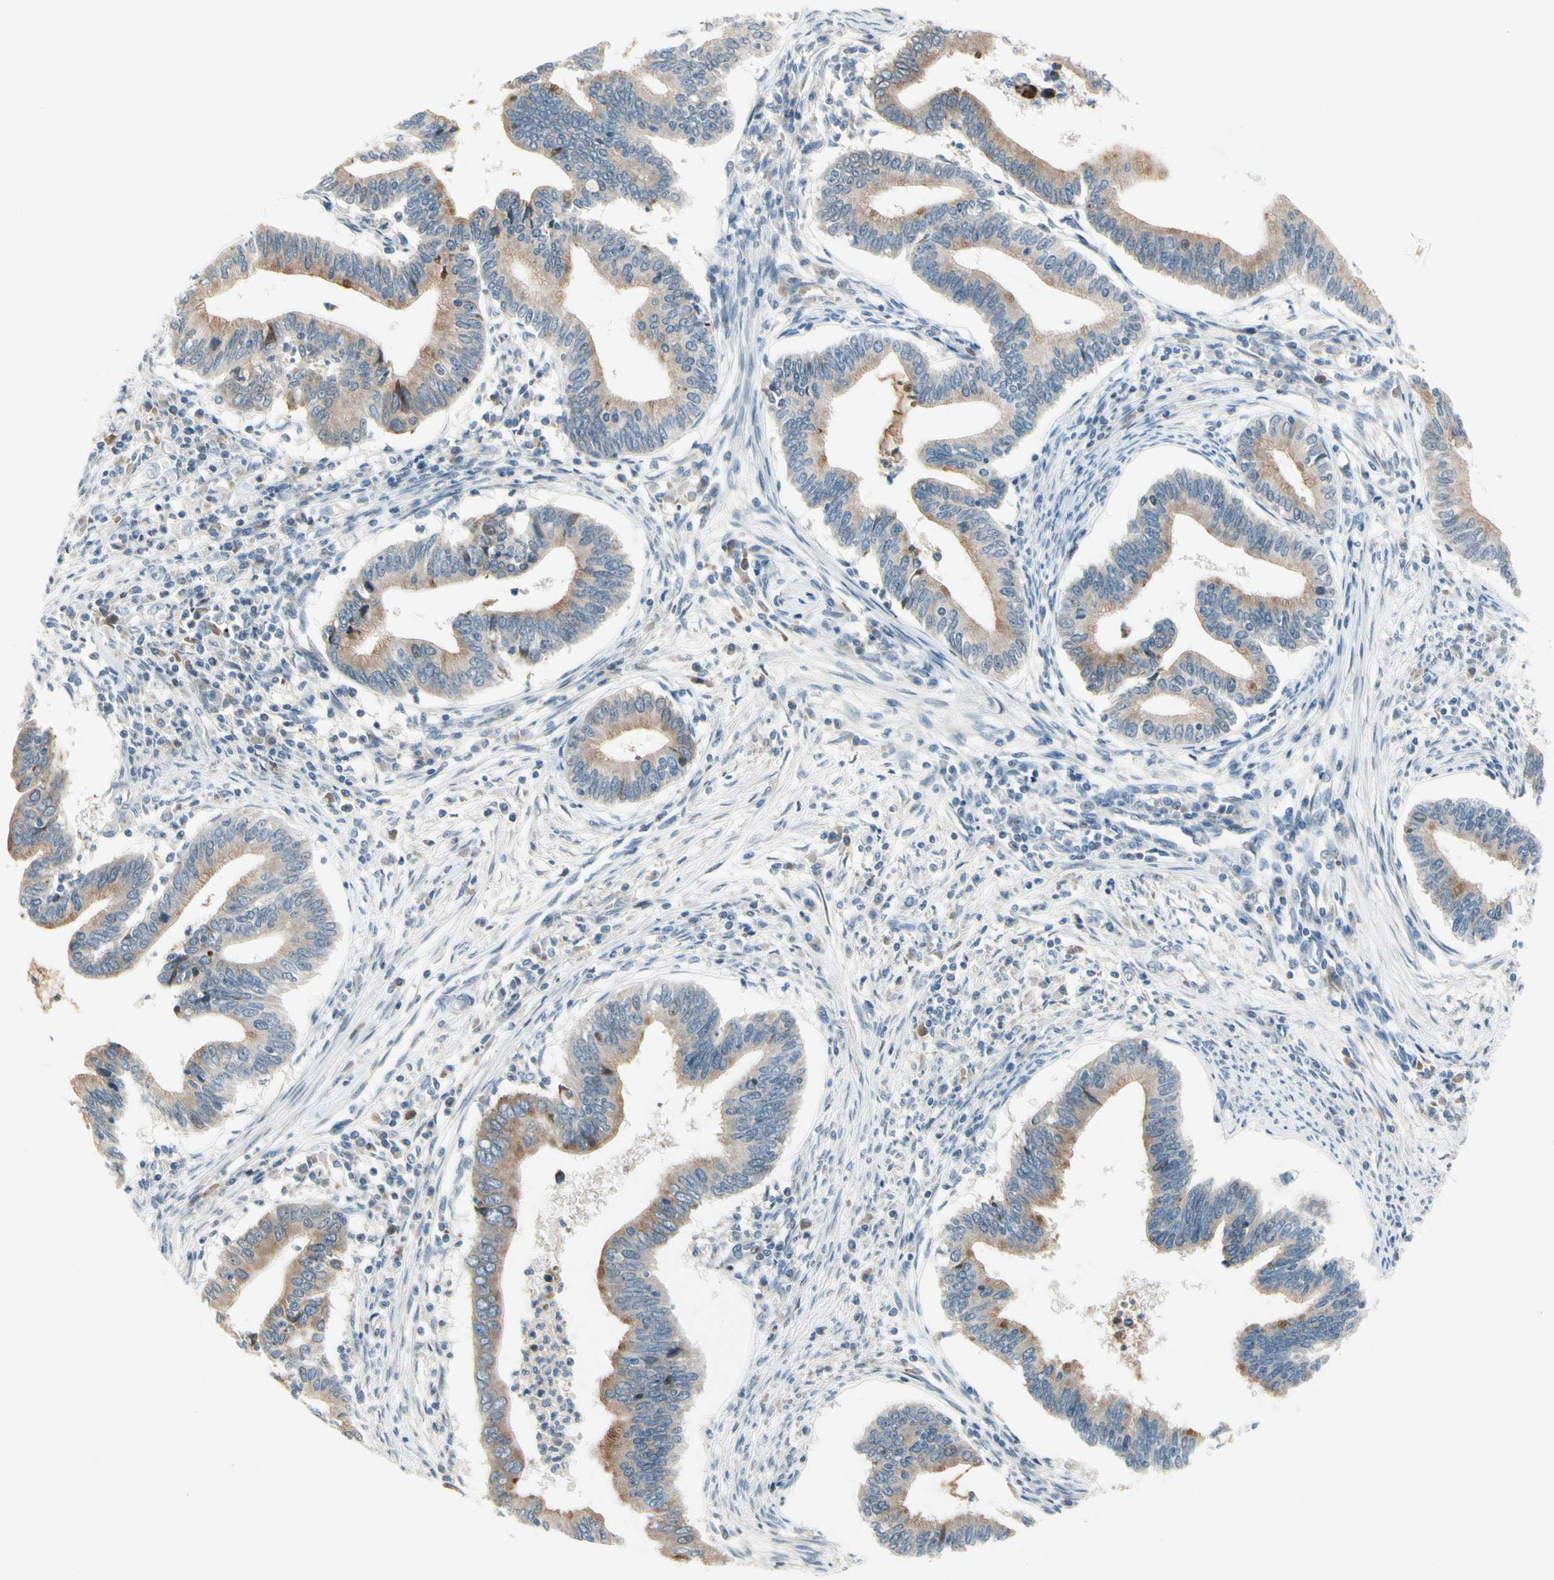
{"staining": {"intensity": "moderate", "quantity": ">75%", "location": "cytoplasmic/membranous"}, "tissue": "cervical cancer", "cell_type": "Tumor cells", "image_type": "cancer", "snomed": [{"axis": "morphology", "description": "Adenocarcinoma, NOS"}, {"axis": "topography", "description": "Cervix"}], "caption": "This is an image of immunohistochemistry staining of adenocarcinoma (cervical), which shows moderate positivity in the cytoplasmic/membranous of tumor cells.", "gene": "CFAP36", "patient": {"sex": "female", "age": 36}}